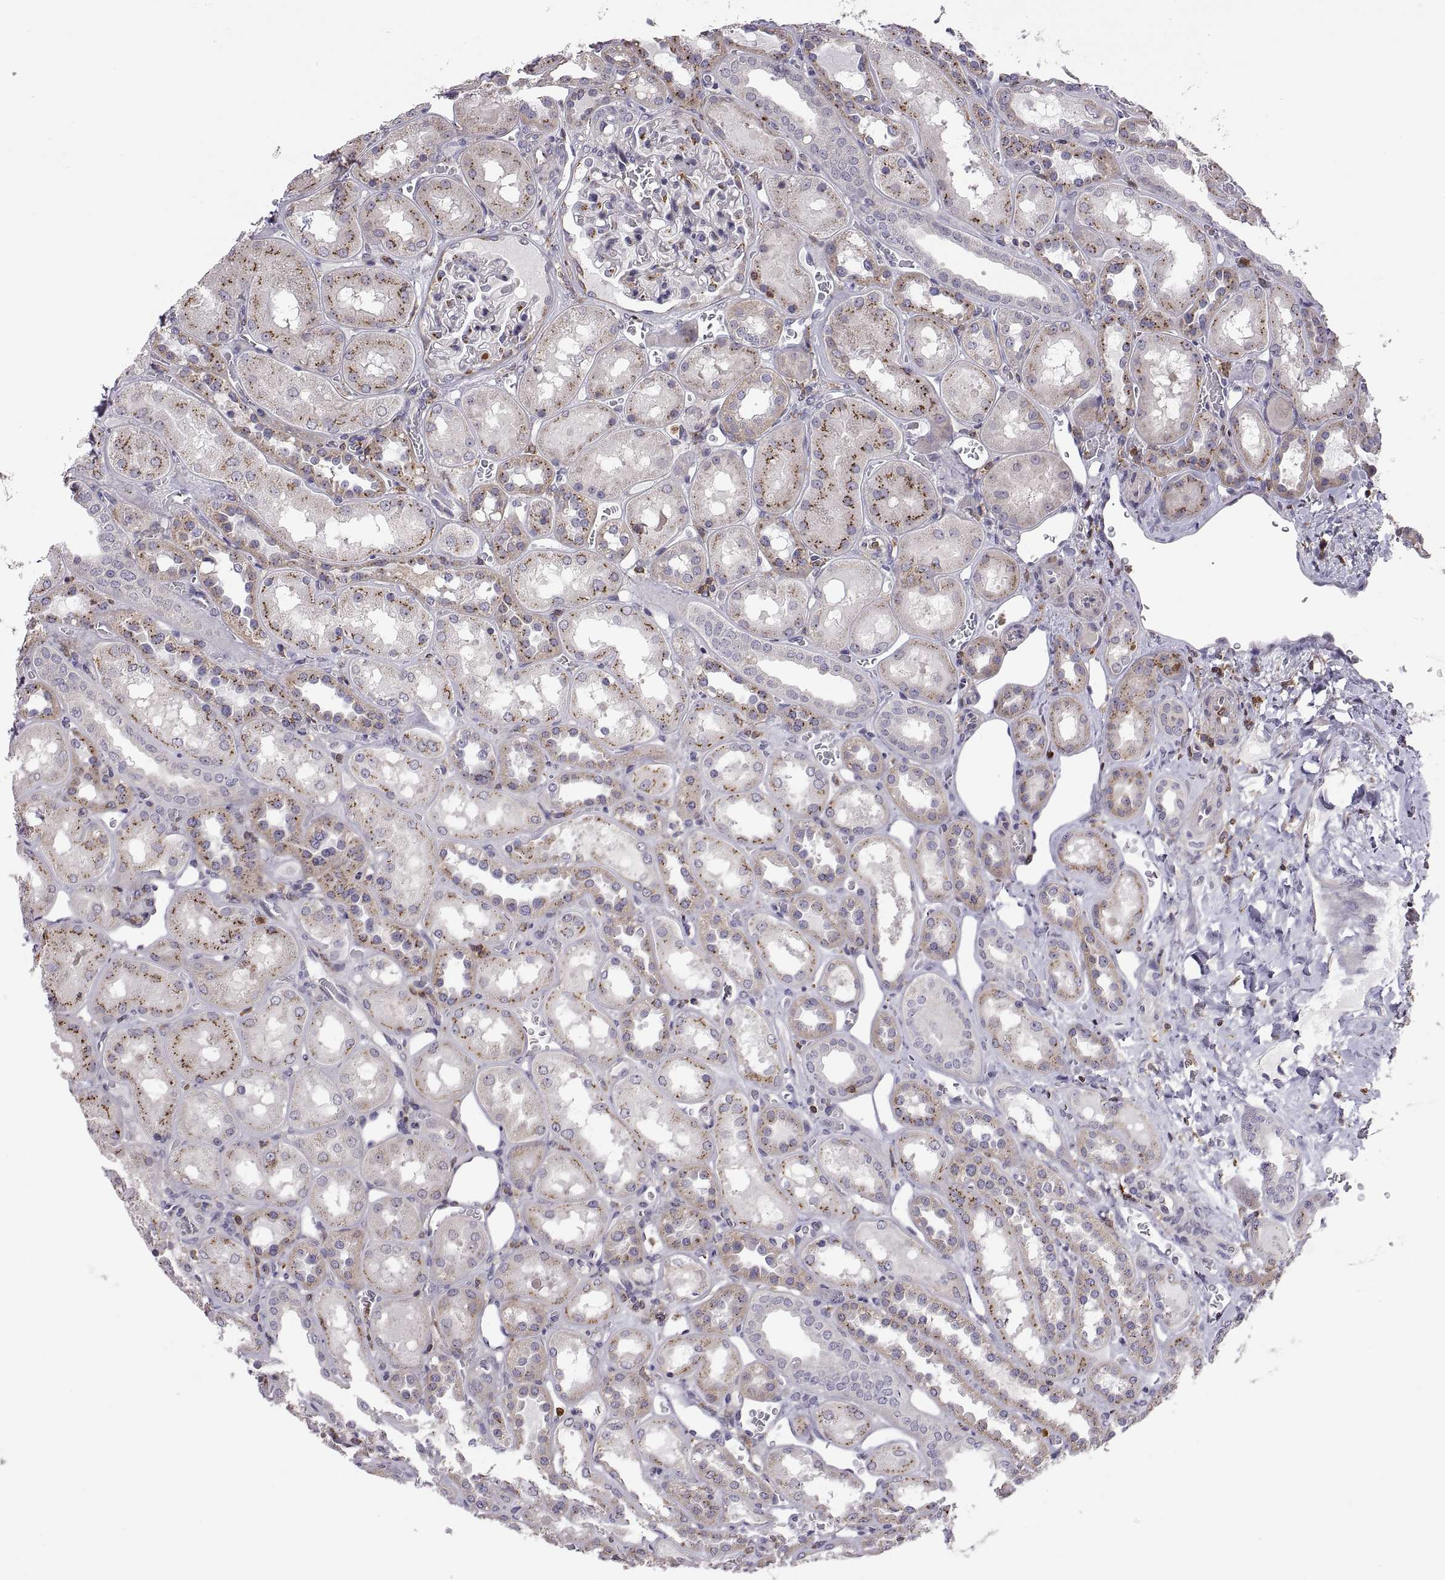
{"staining": {"intensity": "strong", "quantity": "<25%", "location": "cytoplasmic/membranous"}, "tissue": "kidney", "cell_type": "Cells in glomeruli", "image_type": "normal", "snomed": [{"axis": "morphology", "description": "Normal tissue, NOS"}, {"axis": "topography", "description": "Kidney"}], "caption": "Immunohistochemical staining of normal kidney exhibits <25% levels of strong cytoplasmic/membranous protein expression in approximately <25% of cells in glomeruli.", "gene": "ACAP1", "patient": {"sex": "male", "age": 73}}